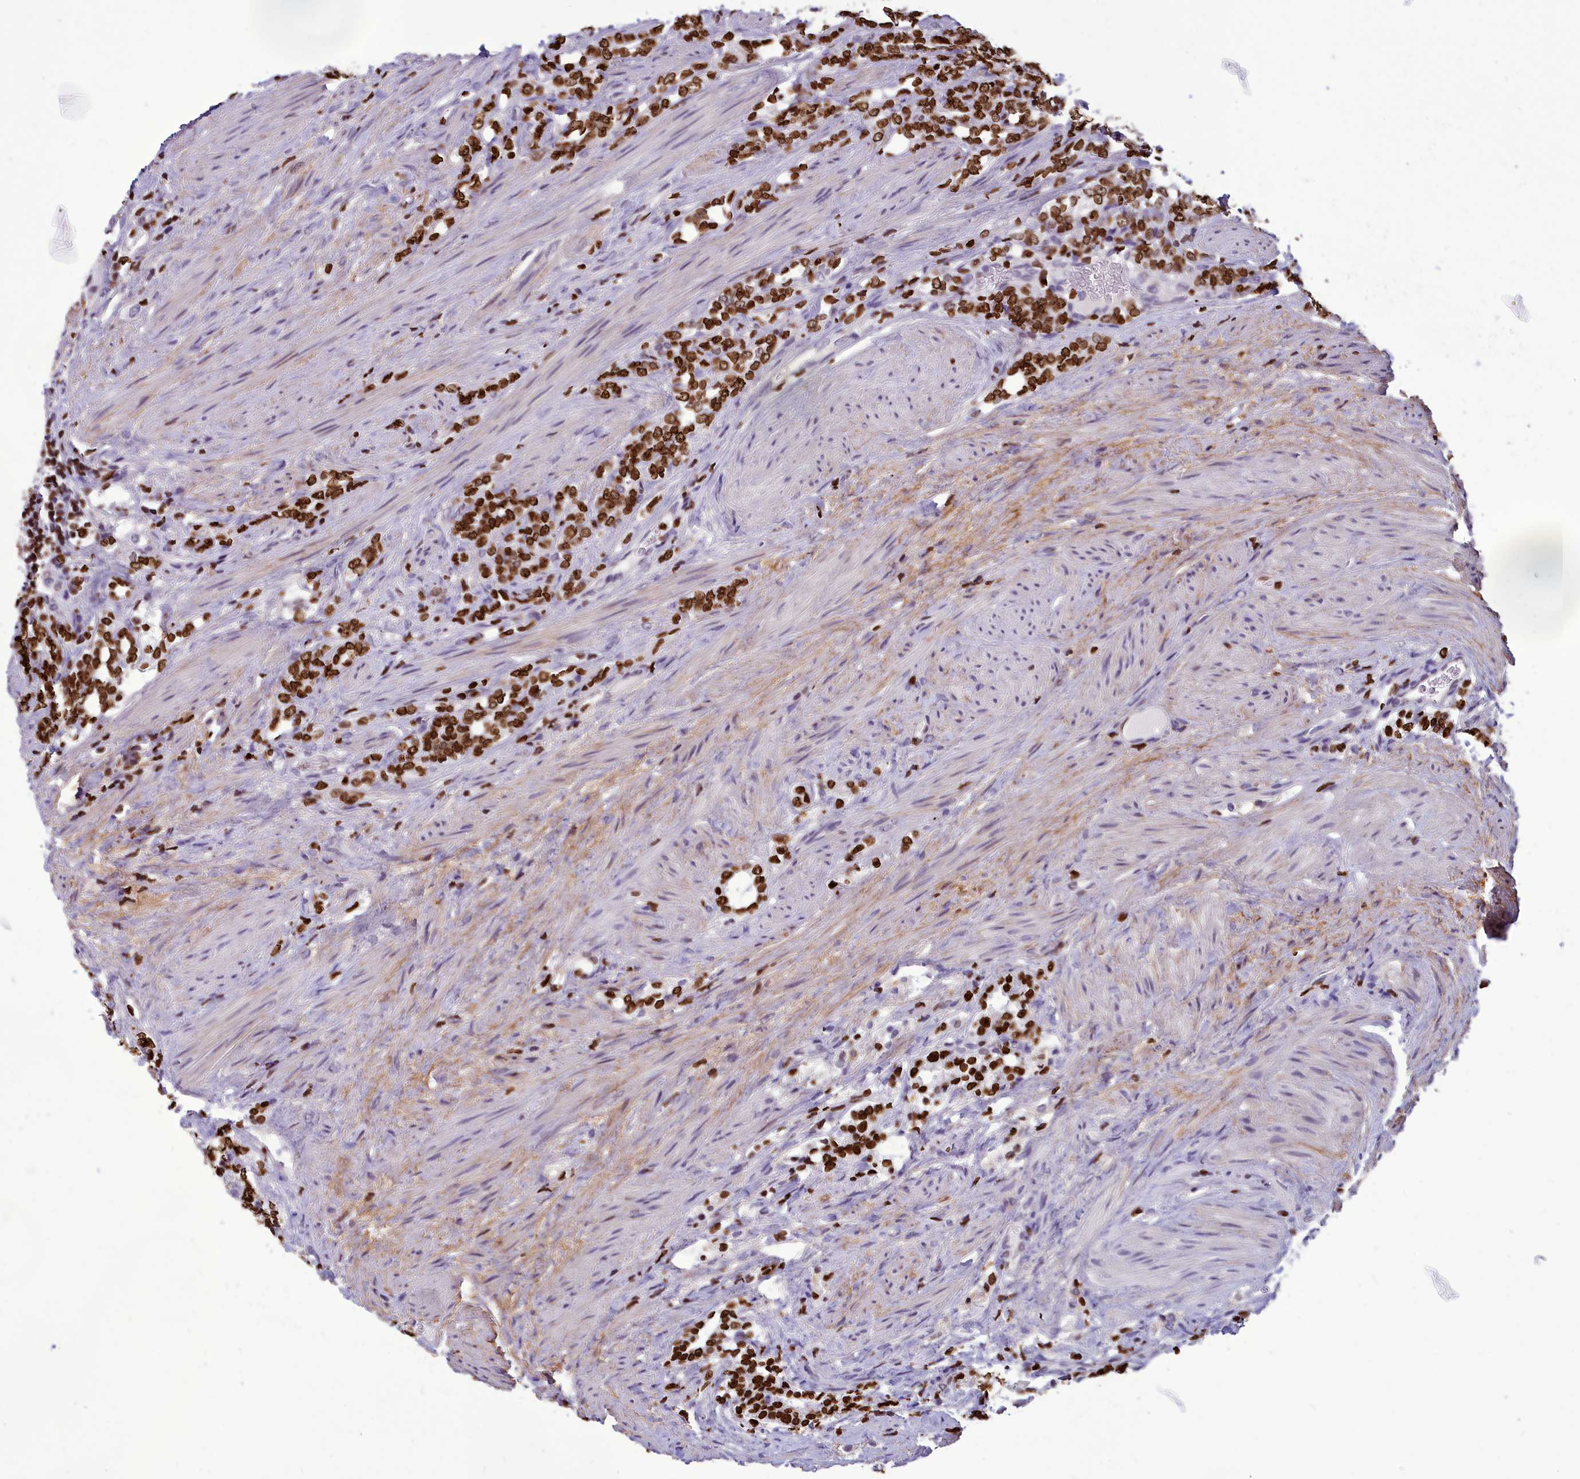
{"staining": {"intensity": "strong", "quantity": ">75%", "location": "nuclear"}, "tissue": "prostate cancer", "cell_type": "Tumor cells", "image_type": "cancer", "snomed": [{"axis": "morphology", "description": "Adenocarcinoma, High grade"}, {"axis": "topography", "description": "Prostate"}], "caption": "High-grade adenocarcinoma (prostate) stained for a protein demonstrates strong nuclear positivity in tumor cells.", "gene": "AKAP17A", "patient": {"sex": "male", "age": 64}}